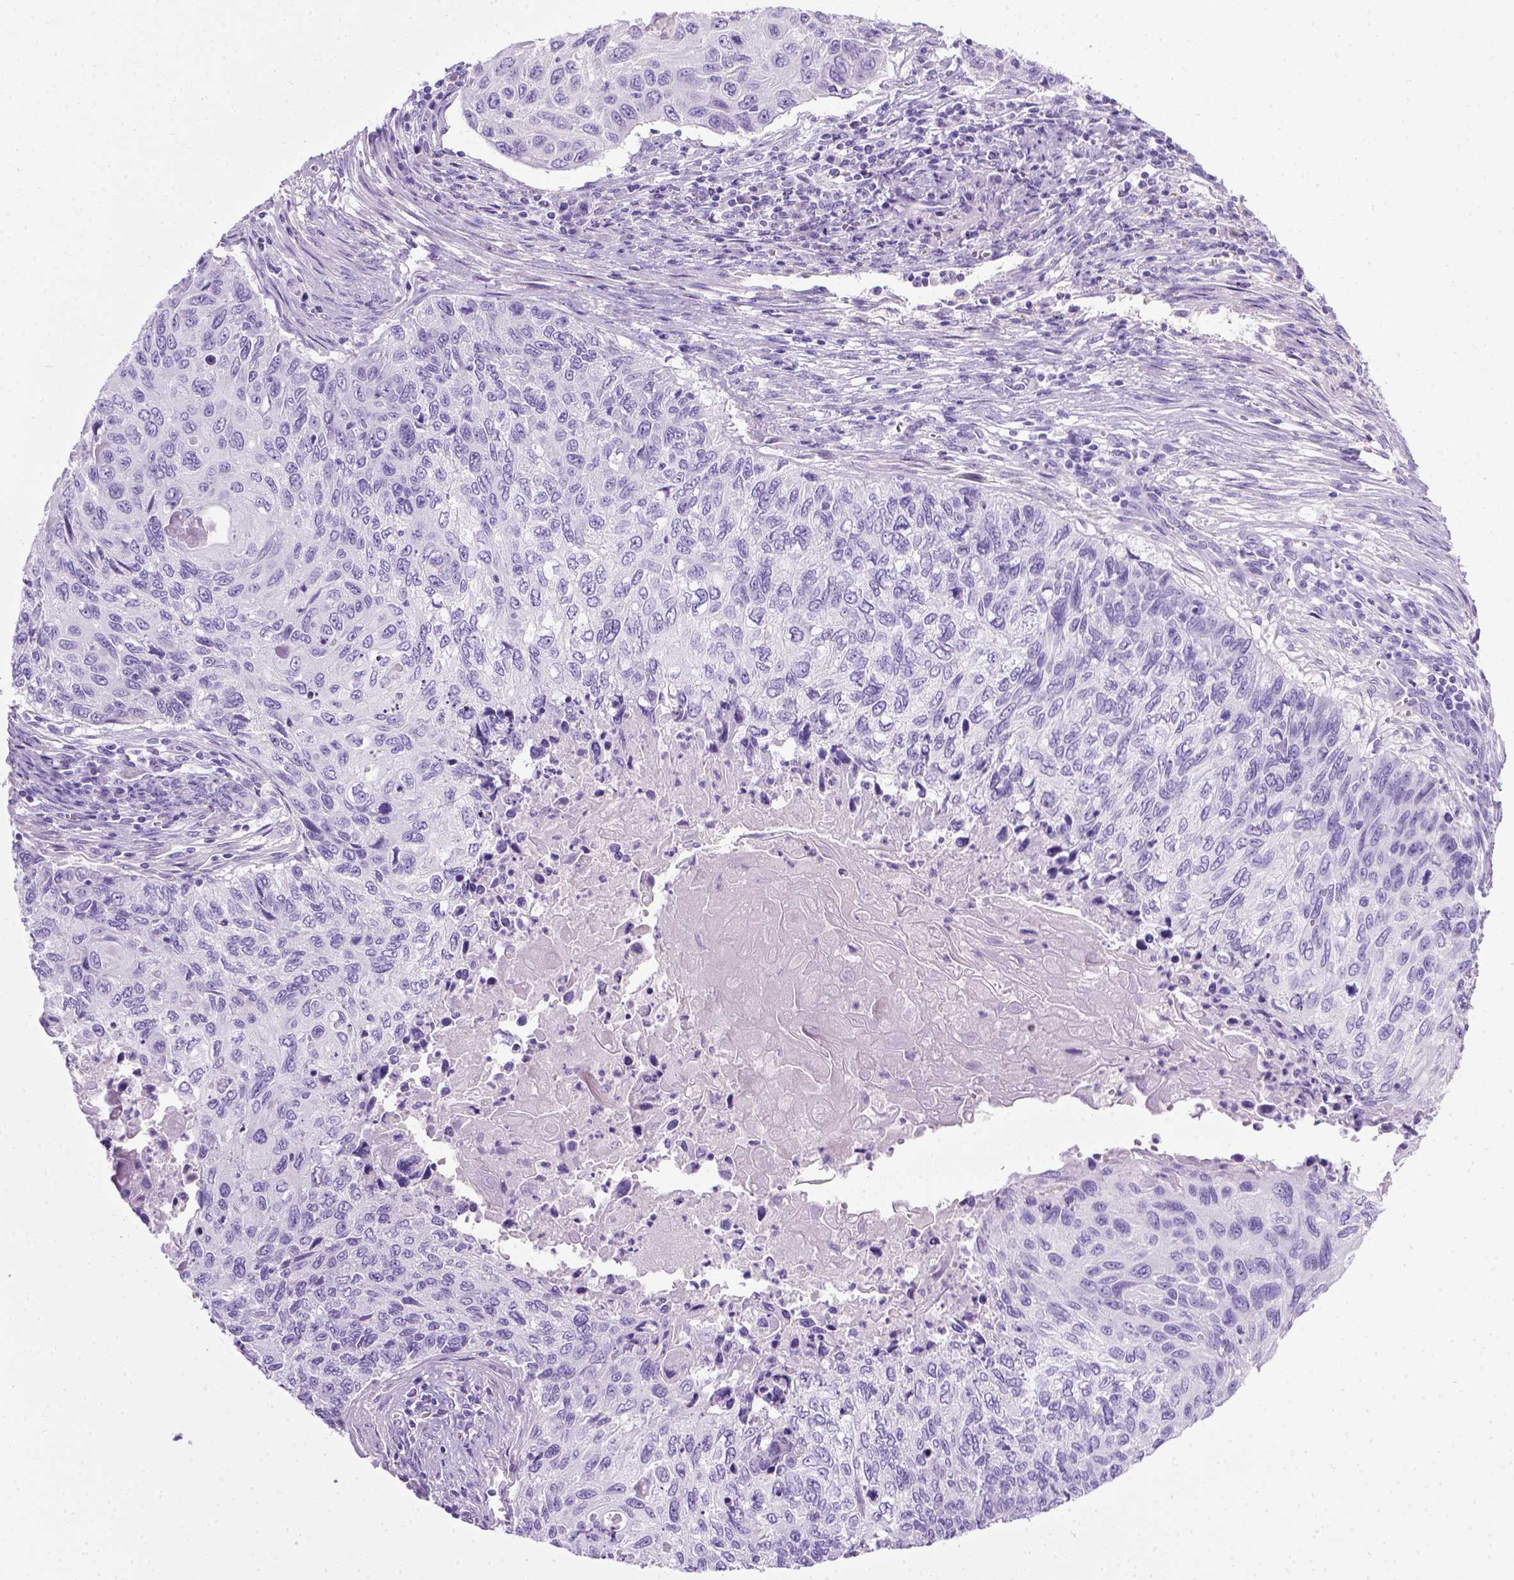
{"staining": {"intensity": "negative", "quantity": "none", "location": "none"}, "tissue": "cervical cancer", "cell_type": "Tumor cells", "image_type": "cancer", "snomed": [{"axis": "morphology", "description": "Squamous cell carcinoma, NOS"}, {"axis": "topography", "description": "Cervix"}], "caption": "High magnification brightfield microscopy of squamous cell carcinoma (cervical) stained with DAB (3,3'-diaminobenzidine) (brown) and counterstained with hematoxylin (blue): tumor cells show no significant expression.", "gene": "LELP1", "patient": {"sex": "female", "age": 70}}